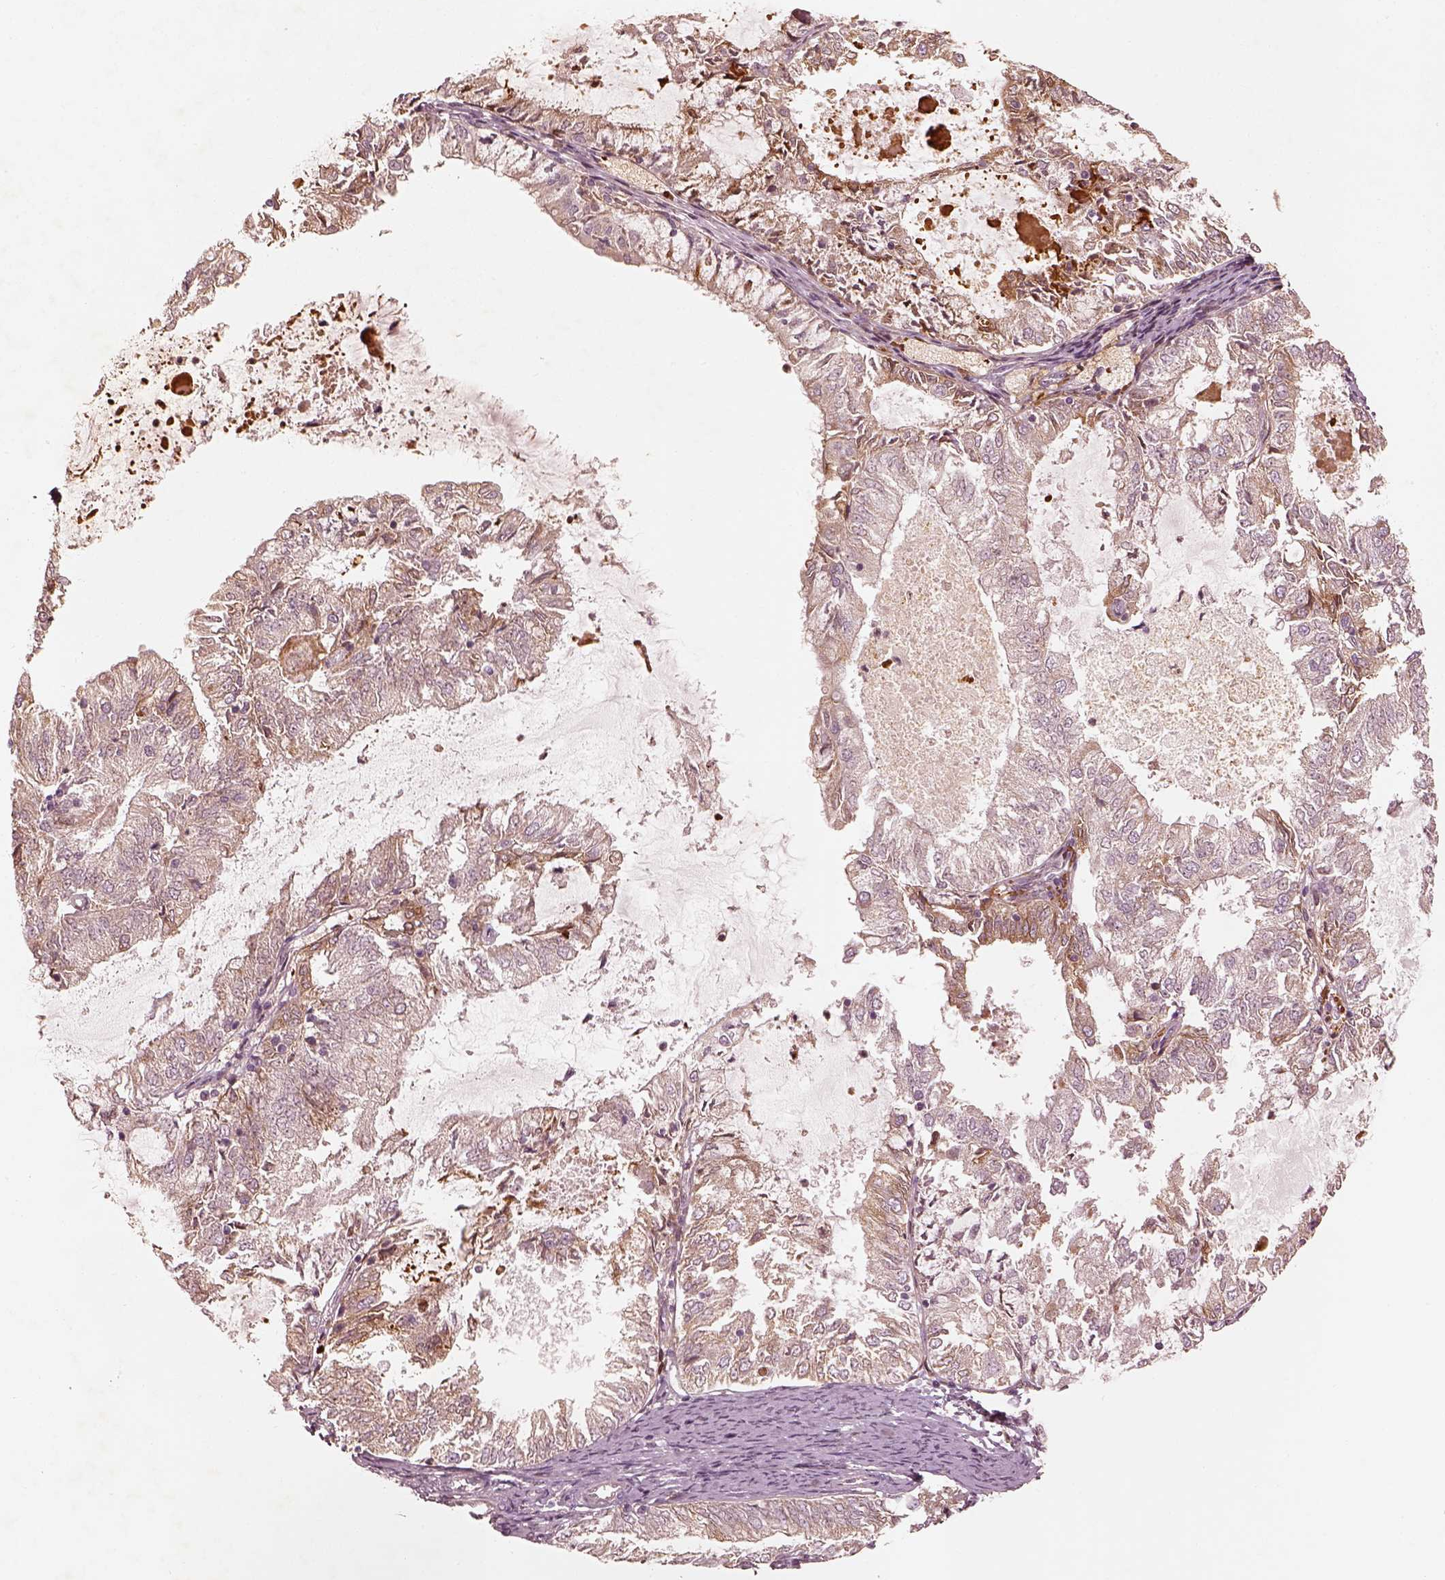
{"staining": {"intensity": "moderate", "quantity": ">75%", "location": "cytoplasmic/membranous"}, "tissue": "endometrial cancer", "cell_type": "Tumor cells", "image_type": "cancer", "snomed": [{"axis": "morphology", "description": "Adenocarcinoma, NOS"}, {"axis": "topography", "description": "Endometrium"}], "caption": "Immunohistochemical staining of human endometrial adenocarcinoma exhibits moderate cytoplasmic/membranous protein staining in approximately >75% of tumor cells. (DAB (3,3'-diaminobenzidine) = brown stain, brightfield microscopy at high magnification).", "gene": "WLS", "patient": {"sex": "female", "age": 57}}